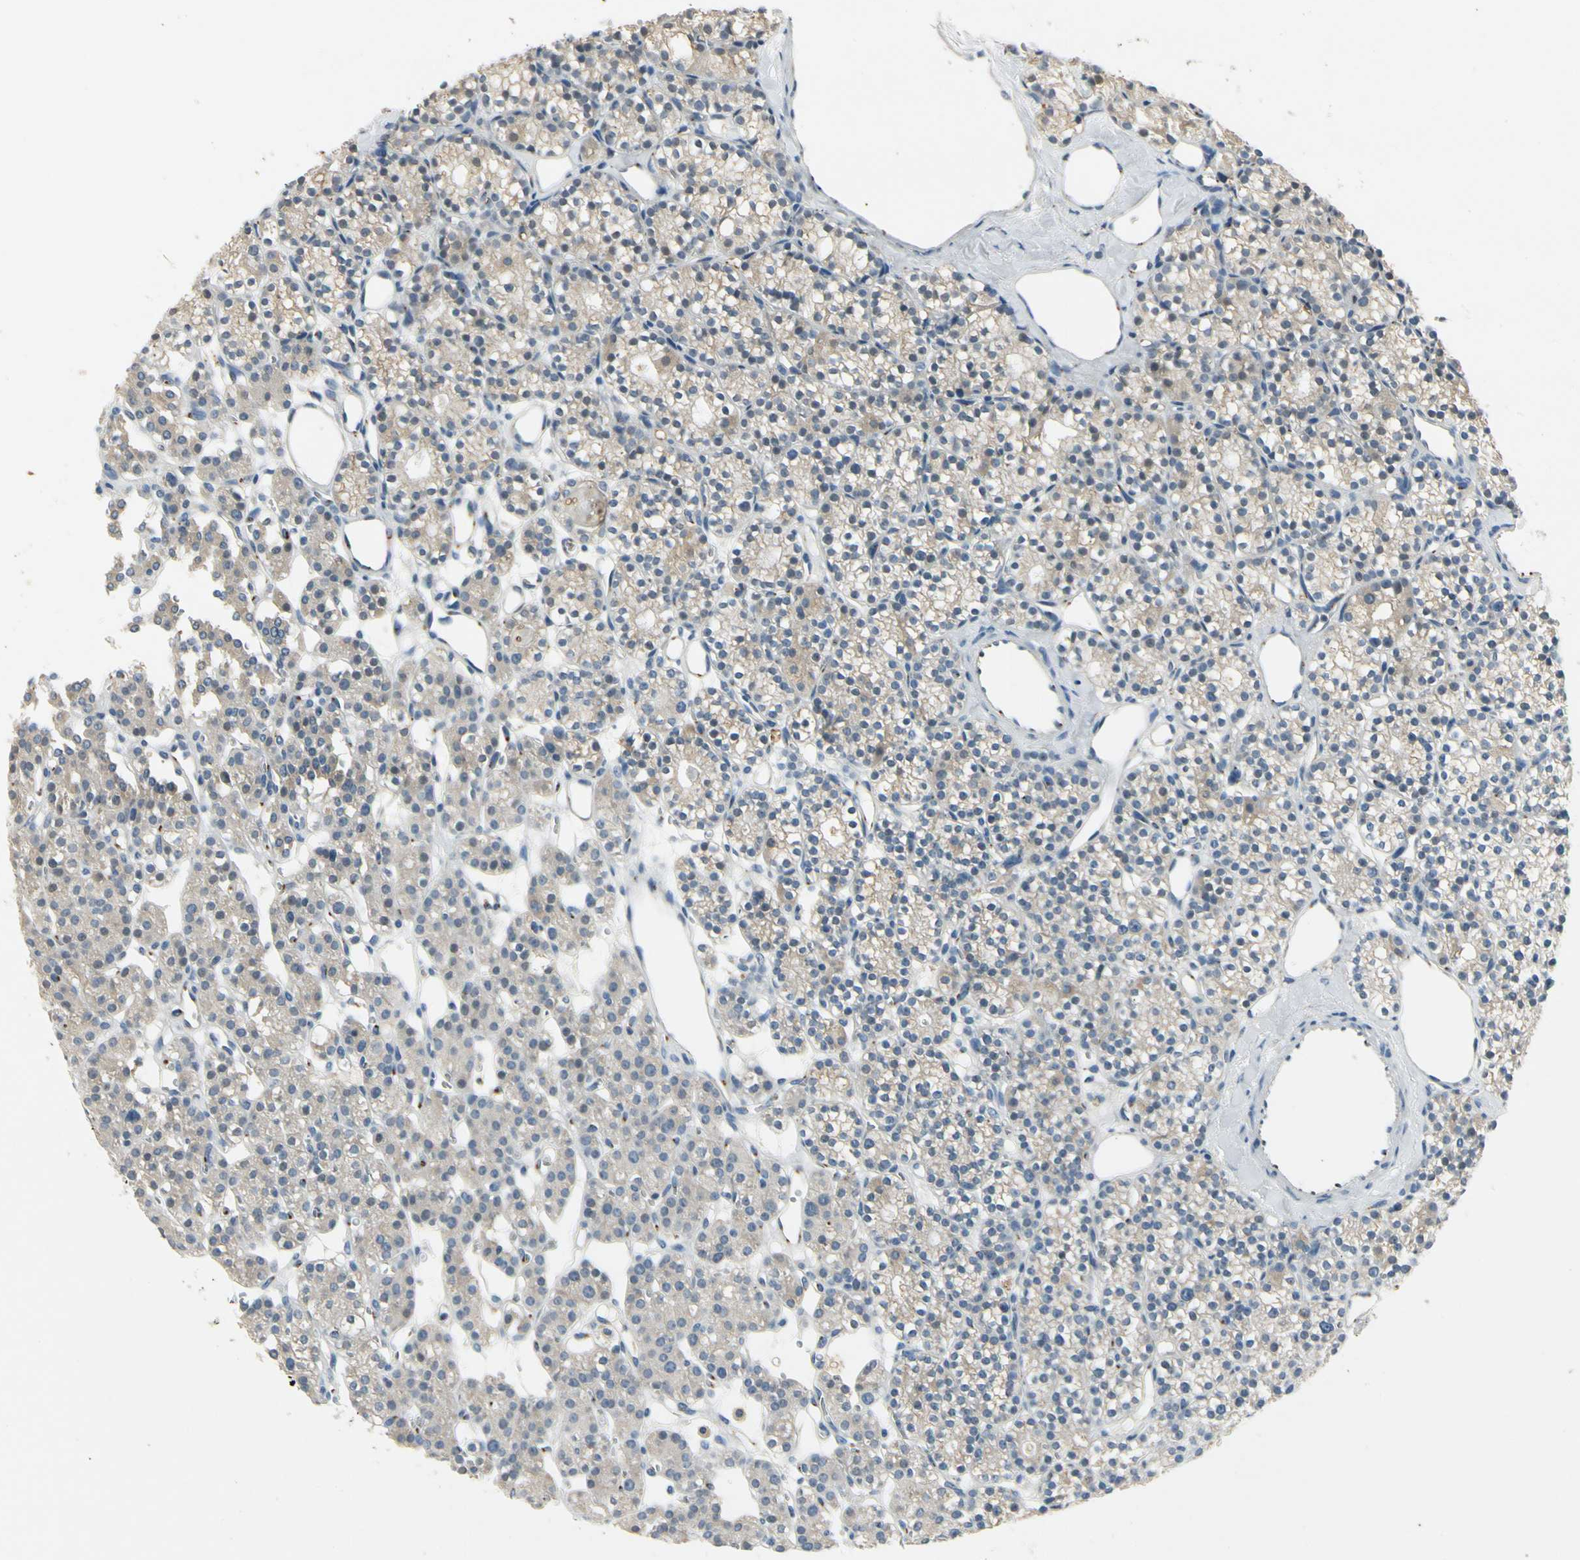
{"staining": {"intensity": "weak", "quantity": "25%-75%", "location": "cytoplasmic/membranous"}, "tissue": "parathyroid gland", "cell_type": "Glandular cells", "image_type": "normal", "snomed": [{"axis": "morphology", "description": "Normal tissue, NOS"}, {"axis": "topography", "description": "Parathyroid gland"}], "caption": "Weak cytoplasmic/membranous expression for a protein is seen in approximately 25%-75% of glandular cells of unremarkable parathyroid gland using IHC.", "gene": "MANSC1", "patient": {"sex": "female", "age": 64}}